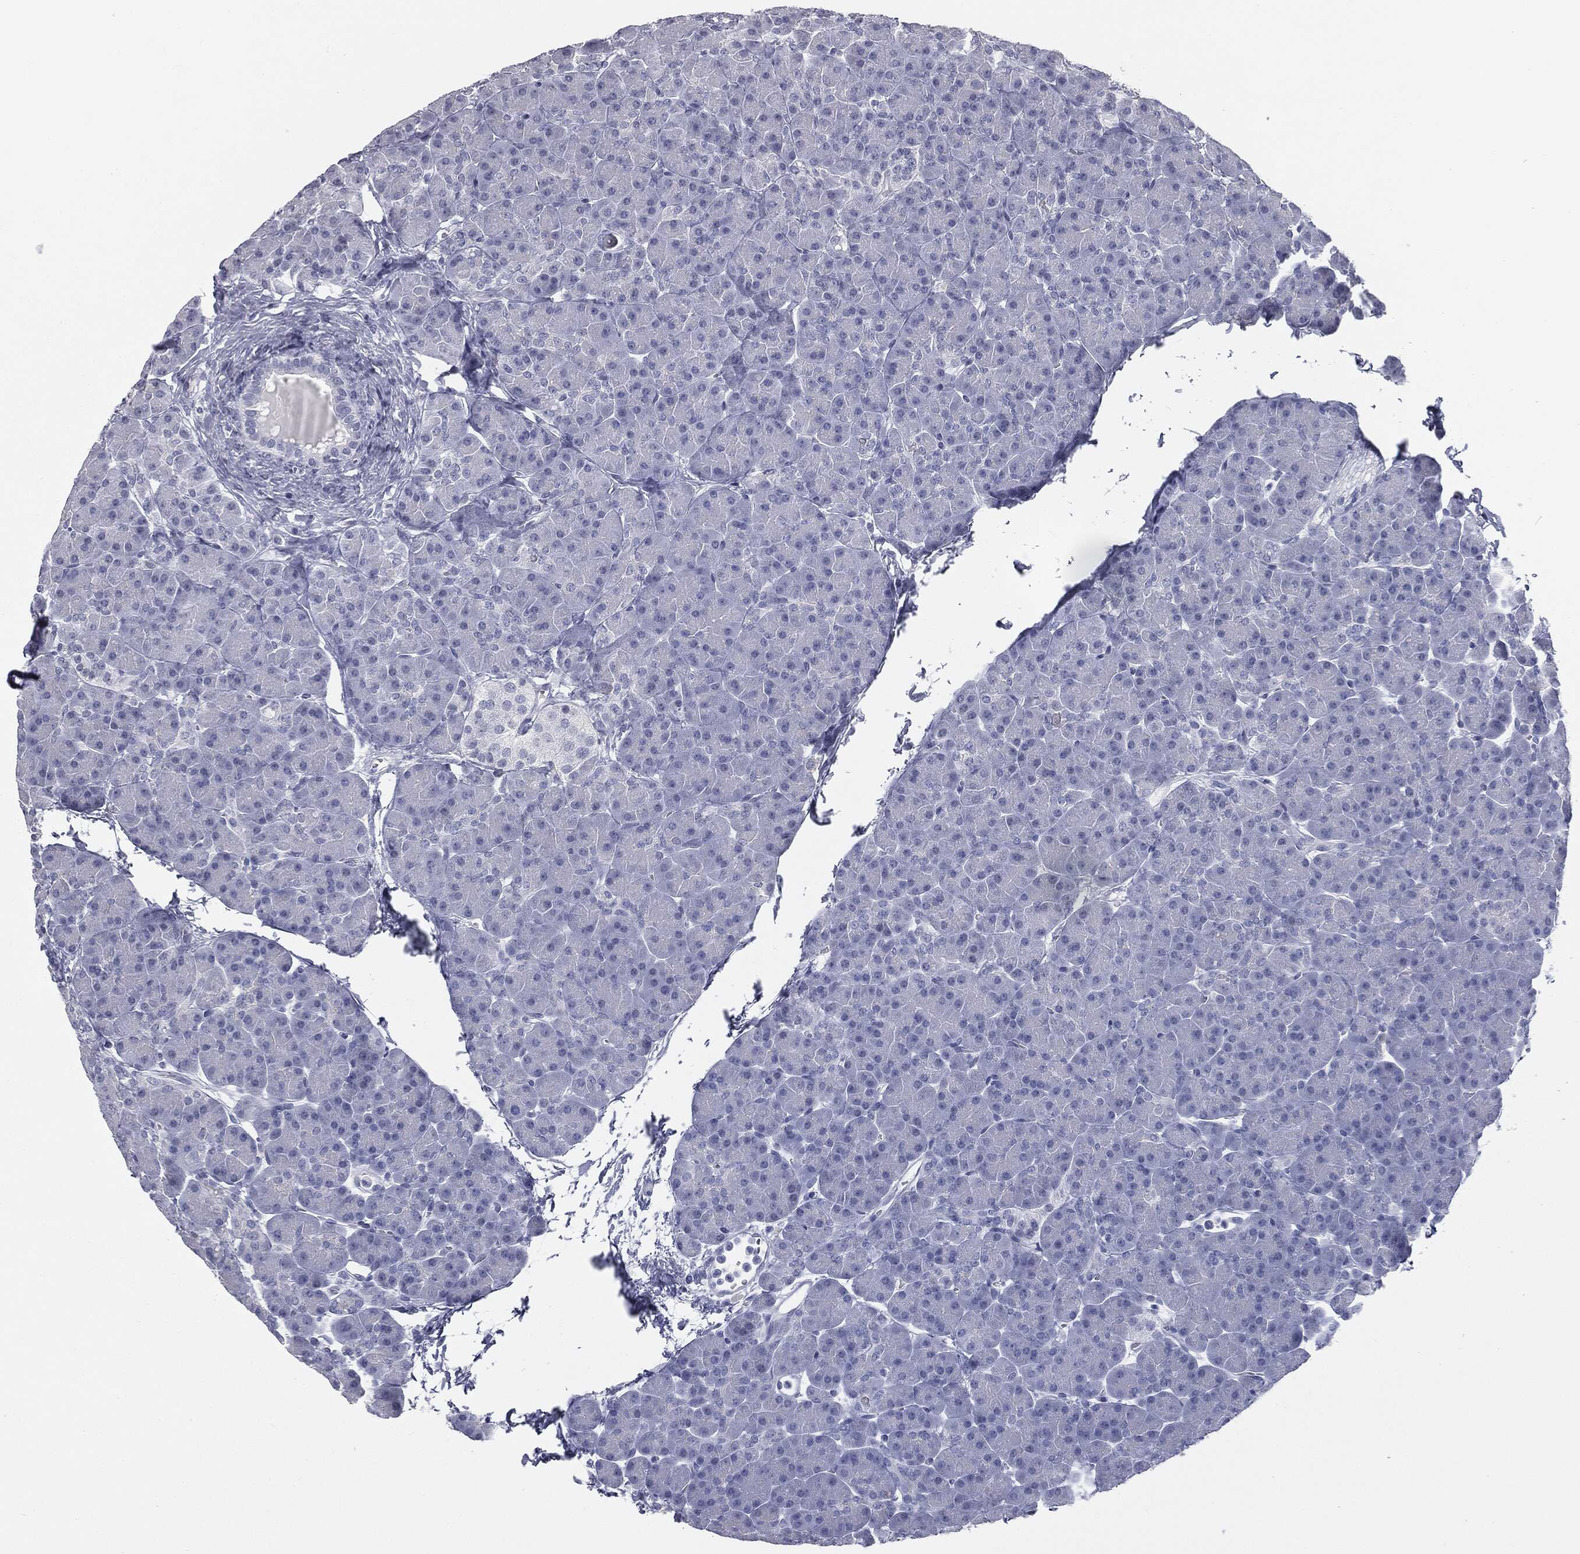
{"staining": {"intensity": "negative", "quantity": "none", "location": "none"}, "tissue": "pancreas", "cell_type": "Exocrine glandular cells", "image_type": "normal", "snomed": [{"axis": "morphology", "description": "Normal tissue, NOS"}, {"axis": "topography", "description": "Pancreas"}], "caption": "Unremarkable pancreas was stained to show a protein in brown. There is no significant positivity in exocrine glandular cells.", "gene": "TPO", "patient": {"sex": "female", "age": 44}}